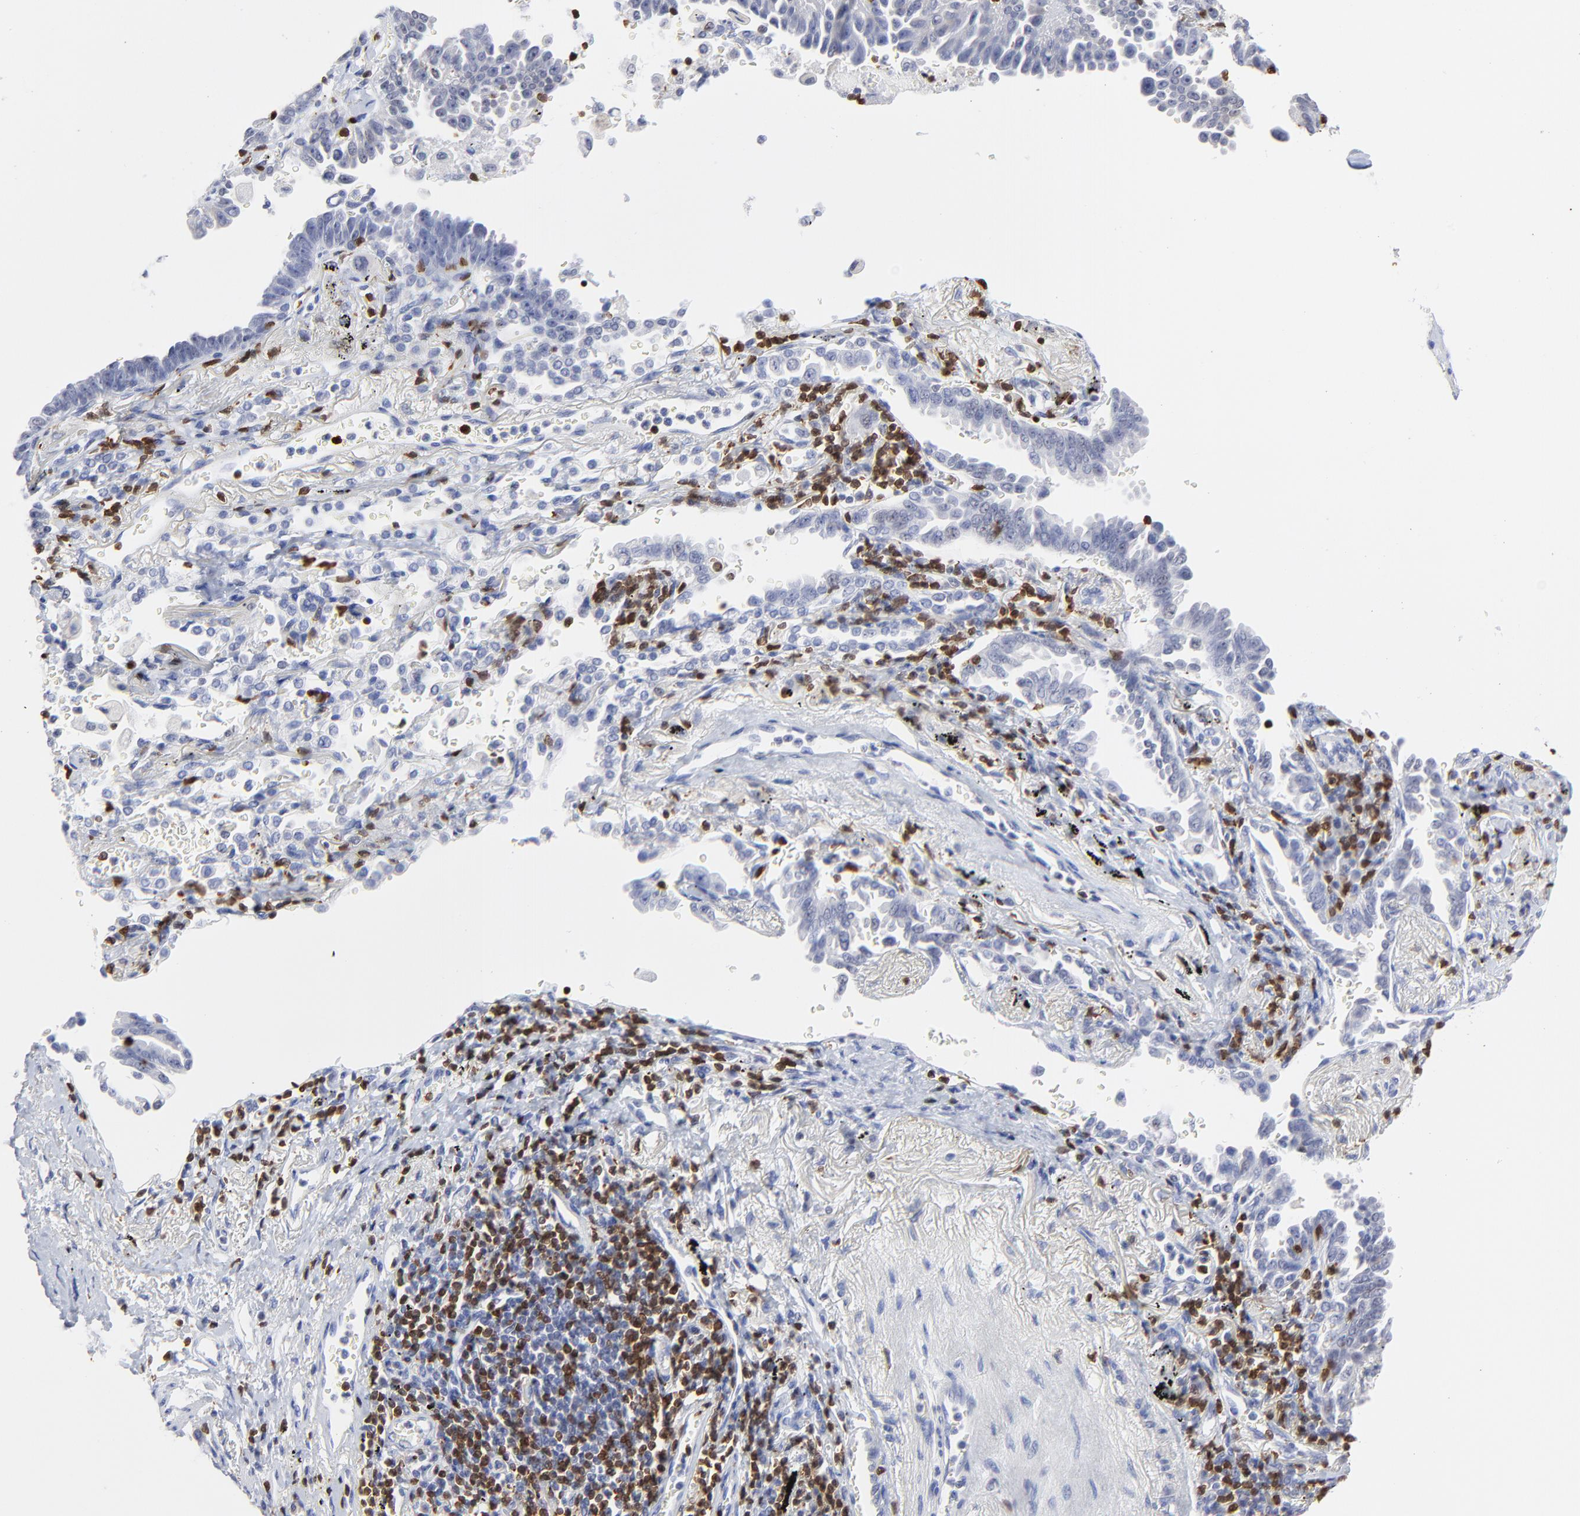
{"staining": {"intensity": "negative", "quantity": "none", "location": "none"}, "tissue": "lung cancer", "cell_type": "Tumor cells", "image_type": "cancer", "snomed": [{"axis": "morphology", "description": "Adenocarcinoma, NOS"}, {"axis": "topography", "description": "Lung"}], "caption": "Human lung cancer (adenocarcinoma) stained for a protein using immunohistochemistry reveals no positivity in tumor cells.", "gene": "ZAP70", "patient": {"sex": "female", "age": 64}}